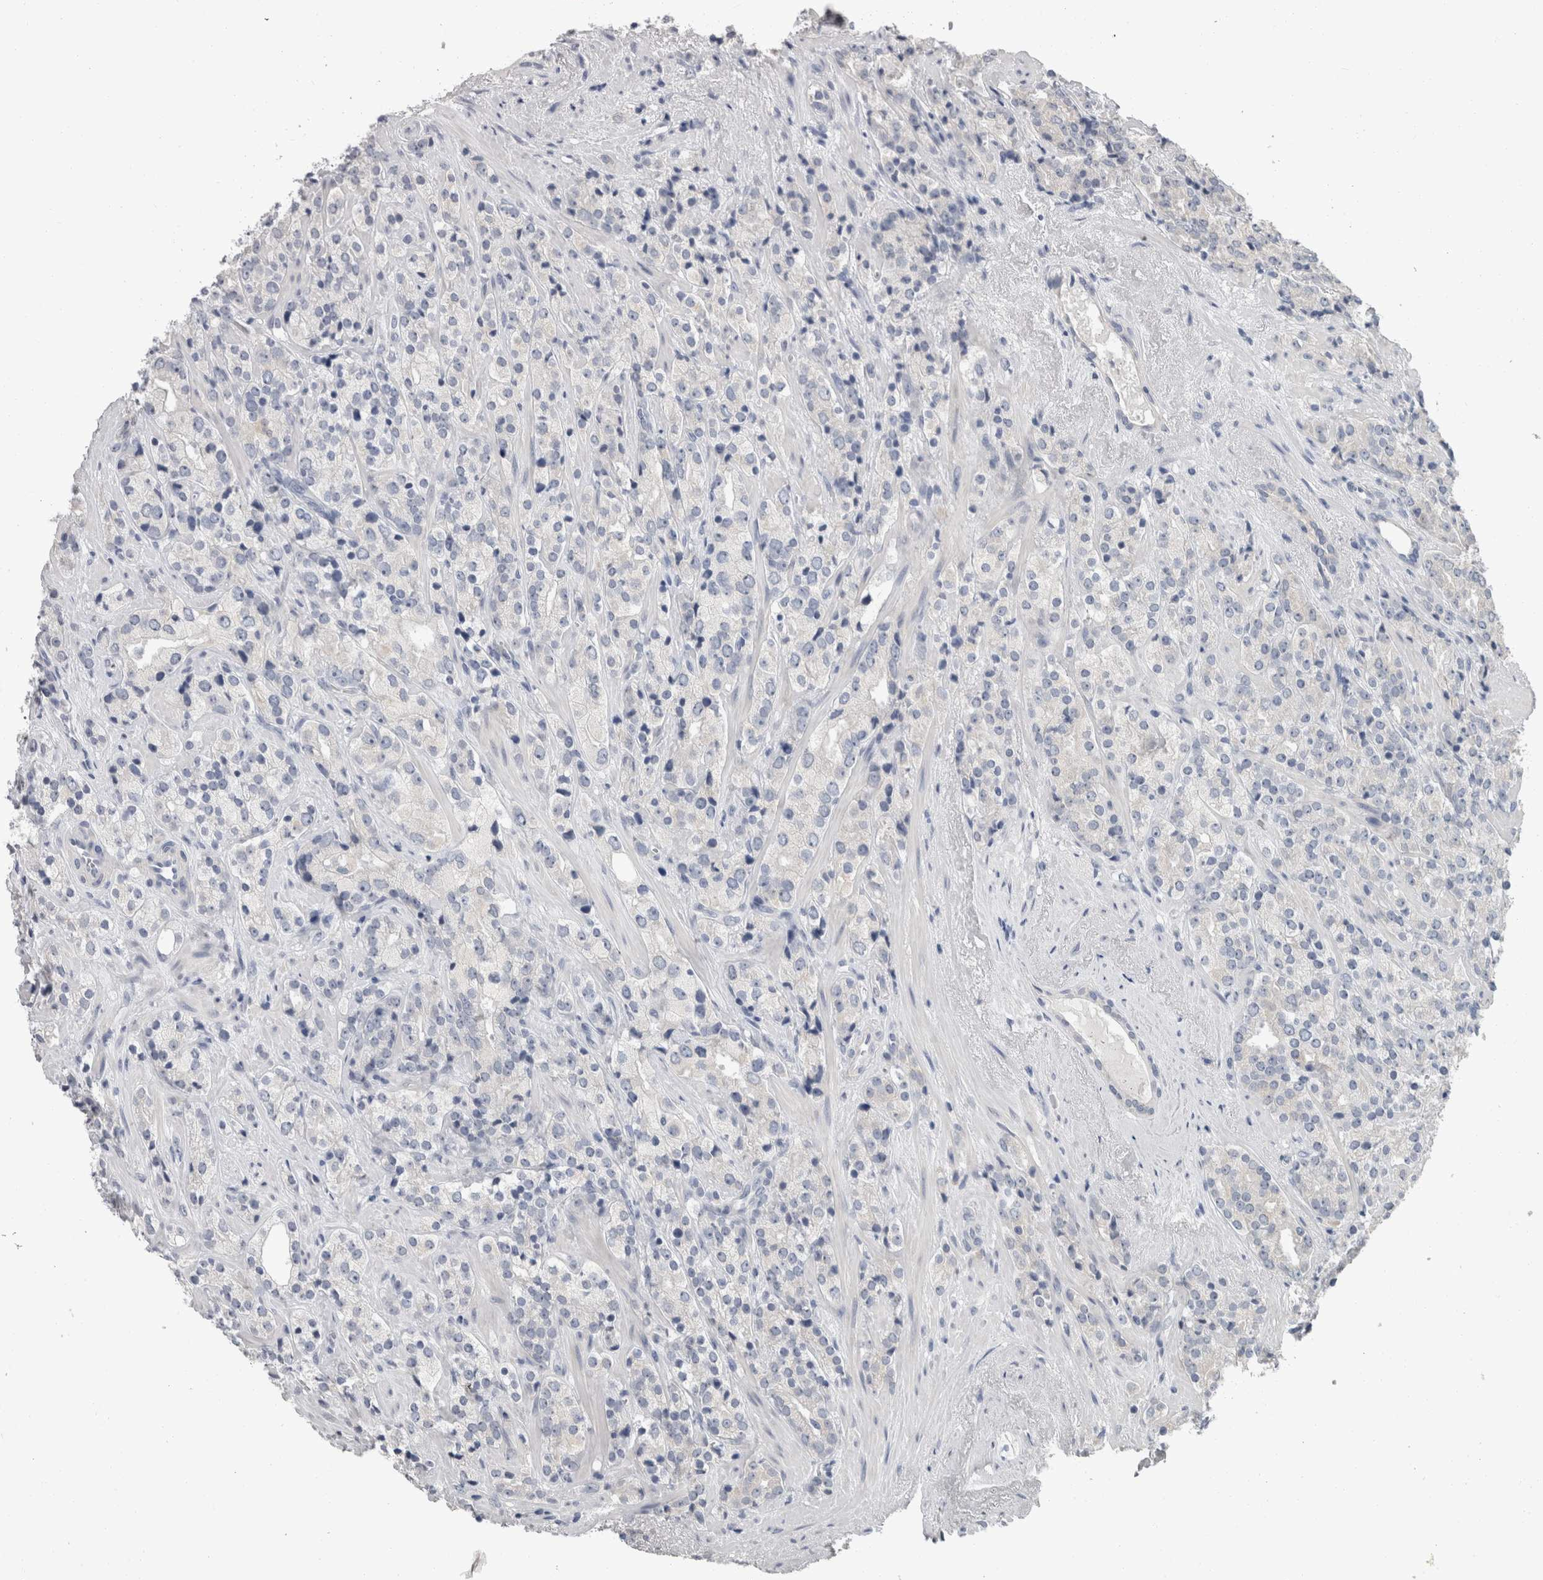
{"staining": {"intensity": "negative", "quantity": "none", "location": "none"}, "tissue": "prostate cancer", "cell_type": "Tumor cells", "image_type": "cancer", "snomed": [{"axis": "morphology", "description": "Adenocarcinoma, High grade"}, {"axis": "topography", "description": "Prostate"}], "caption": "A high-resolution histopathology image shows IHC staining of prostate cancer, which exhibits no significant staining in tumor cells.", "gene": "FHOD3", "patient": {"sex": "male", "age": 71}}